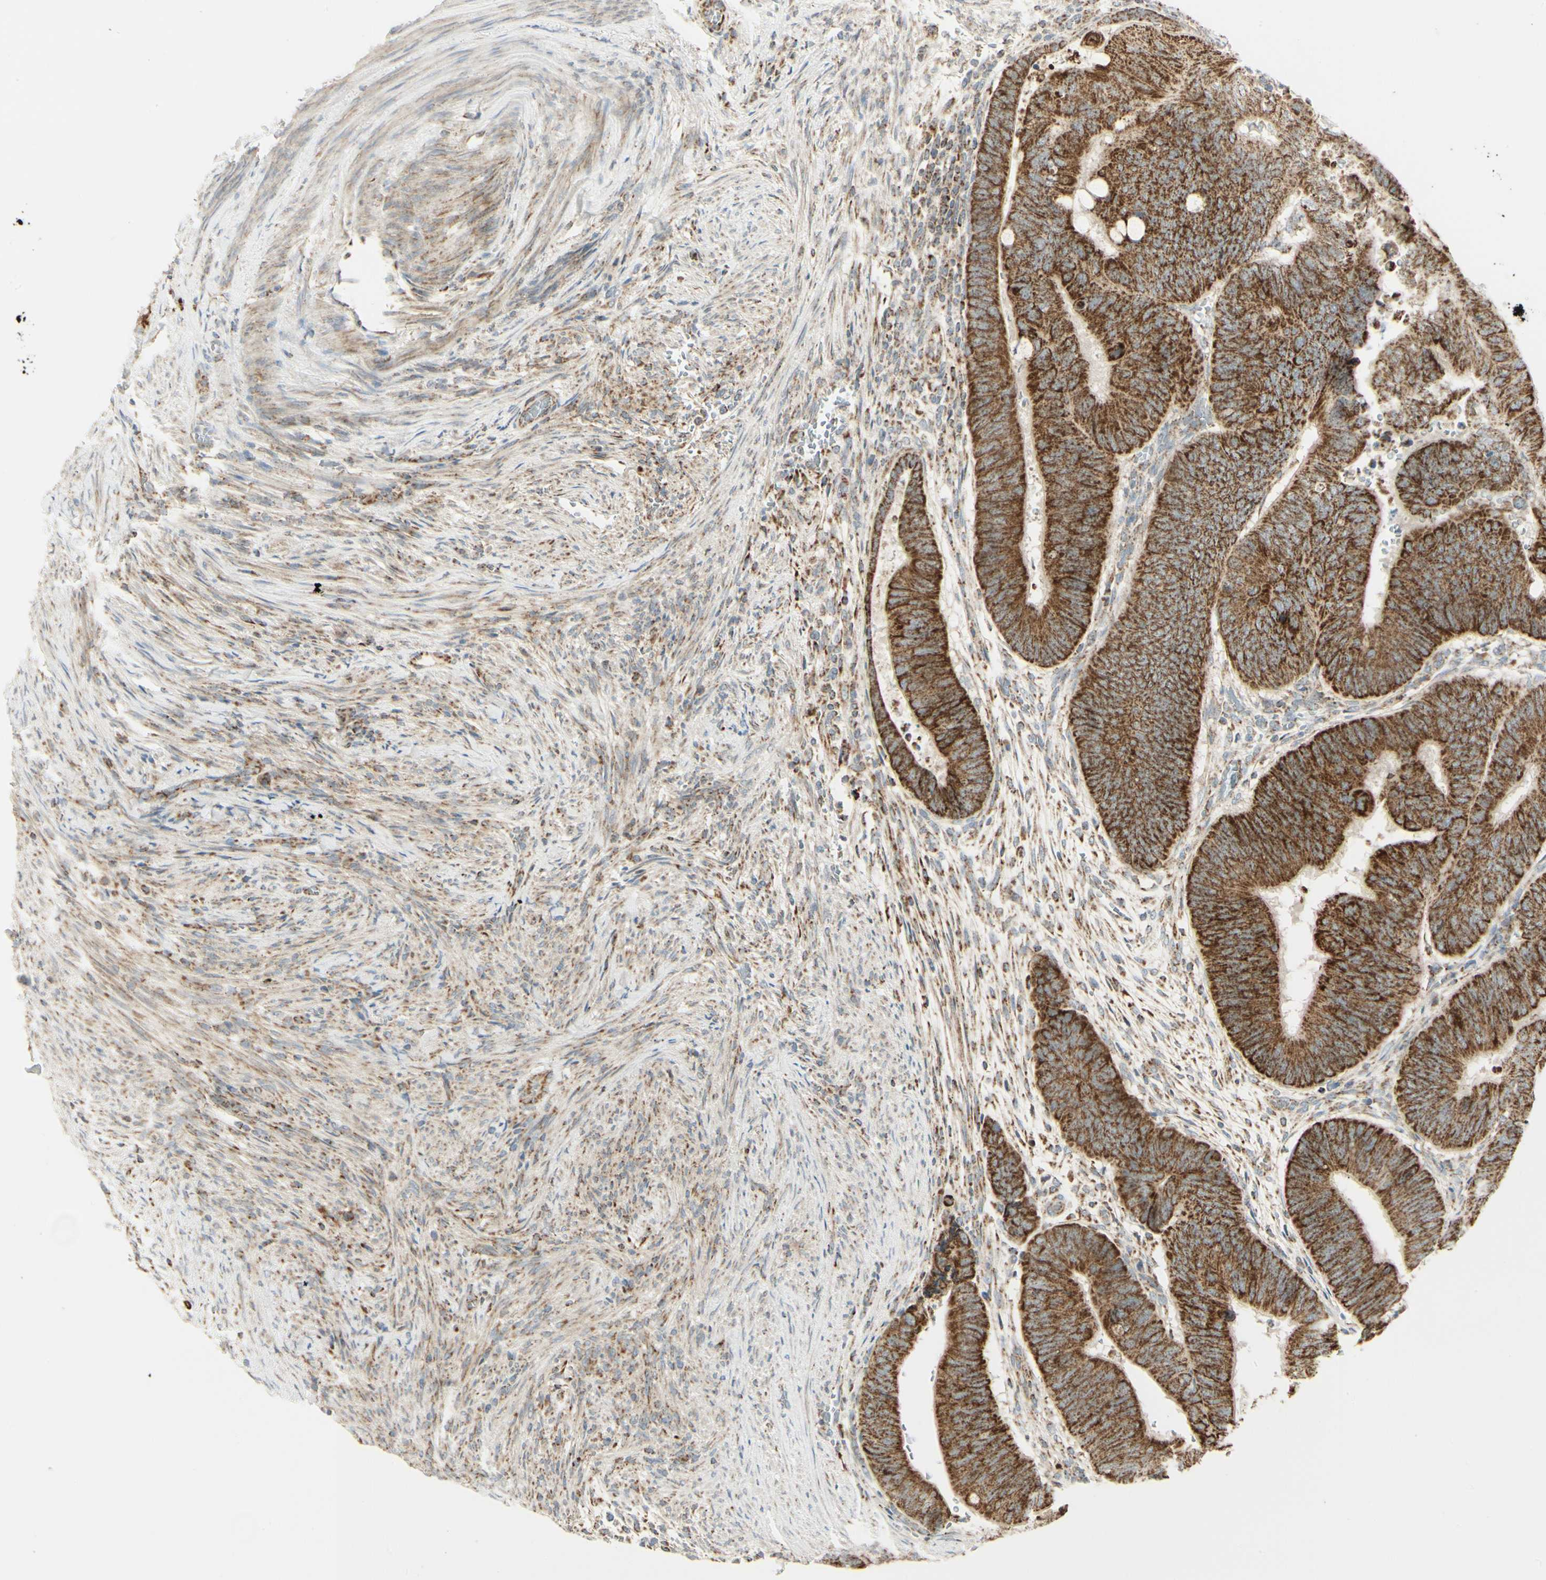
{"staining": {"intensity": "strong", "quantity": ">75%", "location": "cytoplasmic/membranous"}, "tissue": "colorectal cancer", "cell_type": "Tumor cells", "image_type": "cancer", "snomed": [{"axis": "morphology", "description": "Normal tissue, NOS"}, {"axis": "morphology", "description": "Adenocarcinoma, NOS"}, {"axis": "topography", "description": "Rectum"}, {"axis": "topography", "description": "Peripheral nerve tissue"}], "caption": "Adenocarcinoma (colorectal) stained with DAB IHC displays high levels of strong cytoplasmic/membranous staining in approximately >75% of tumor cells.", "gene": "ANKS6", "patient": {"sex": "male", "age": 92}}